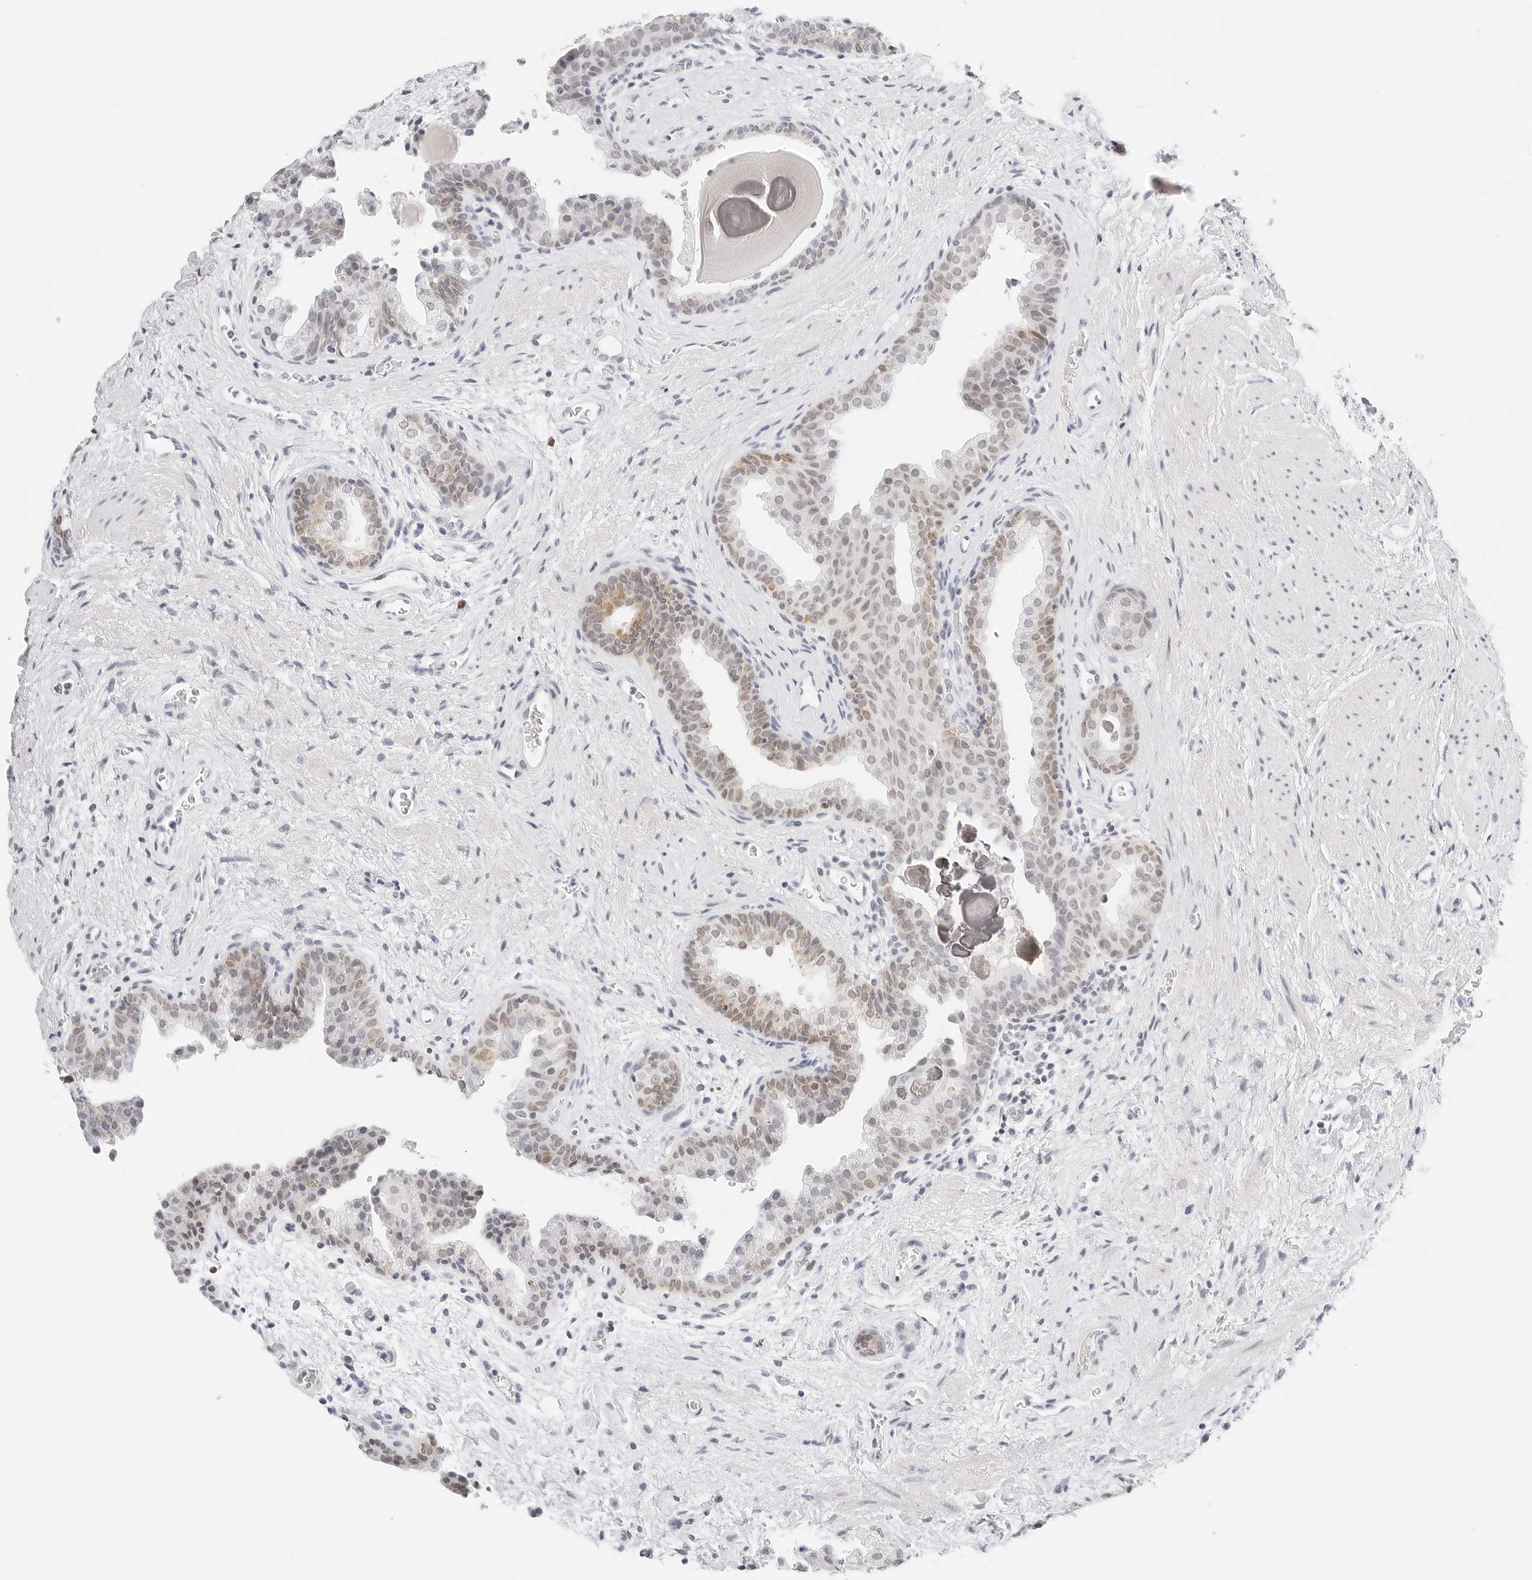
{"staining": {"intensity": "weak", "quantity": "<25%", "location": "cytoplasmic/membranous,nuclear"}, "tissue": "prostate", "cell_type": "Glandular cells", "image_type": "normal", "snomed": [{"axis": "morphology", "description": "Normal tissue, NOS"}, {"axis": "topography", "description": "Prostate"}], "caption": "This is an IHC image of benign prostate. There is no positivity in glandular cells.", "gene": "CD22", "patient": {"sex": "male", "age": 48}}